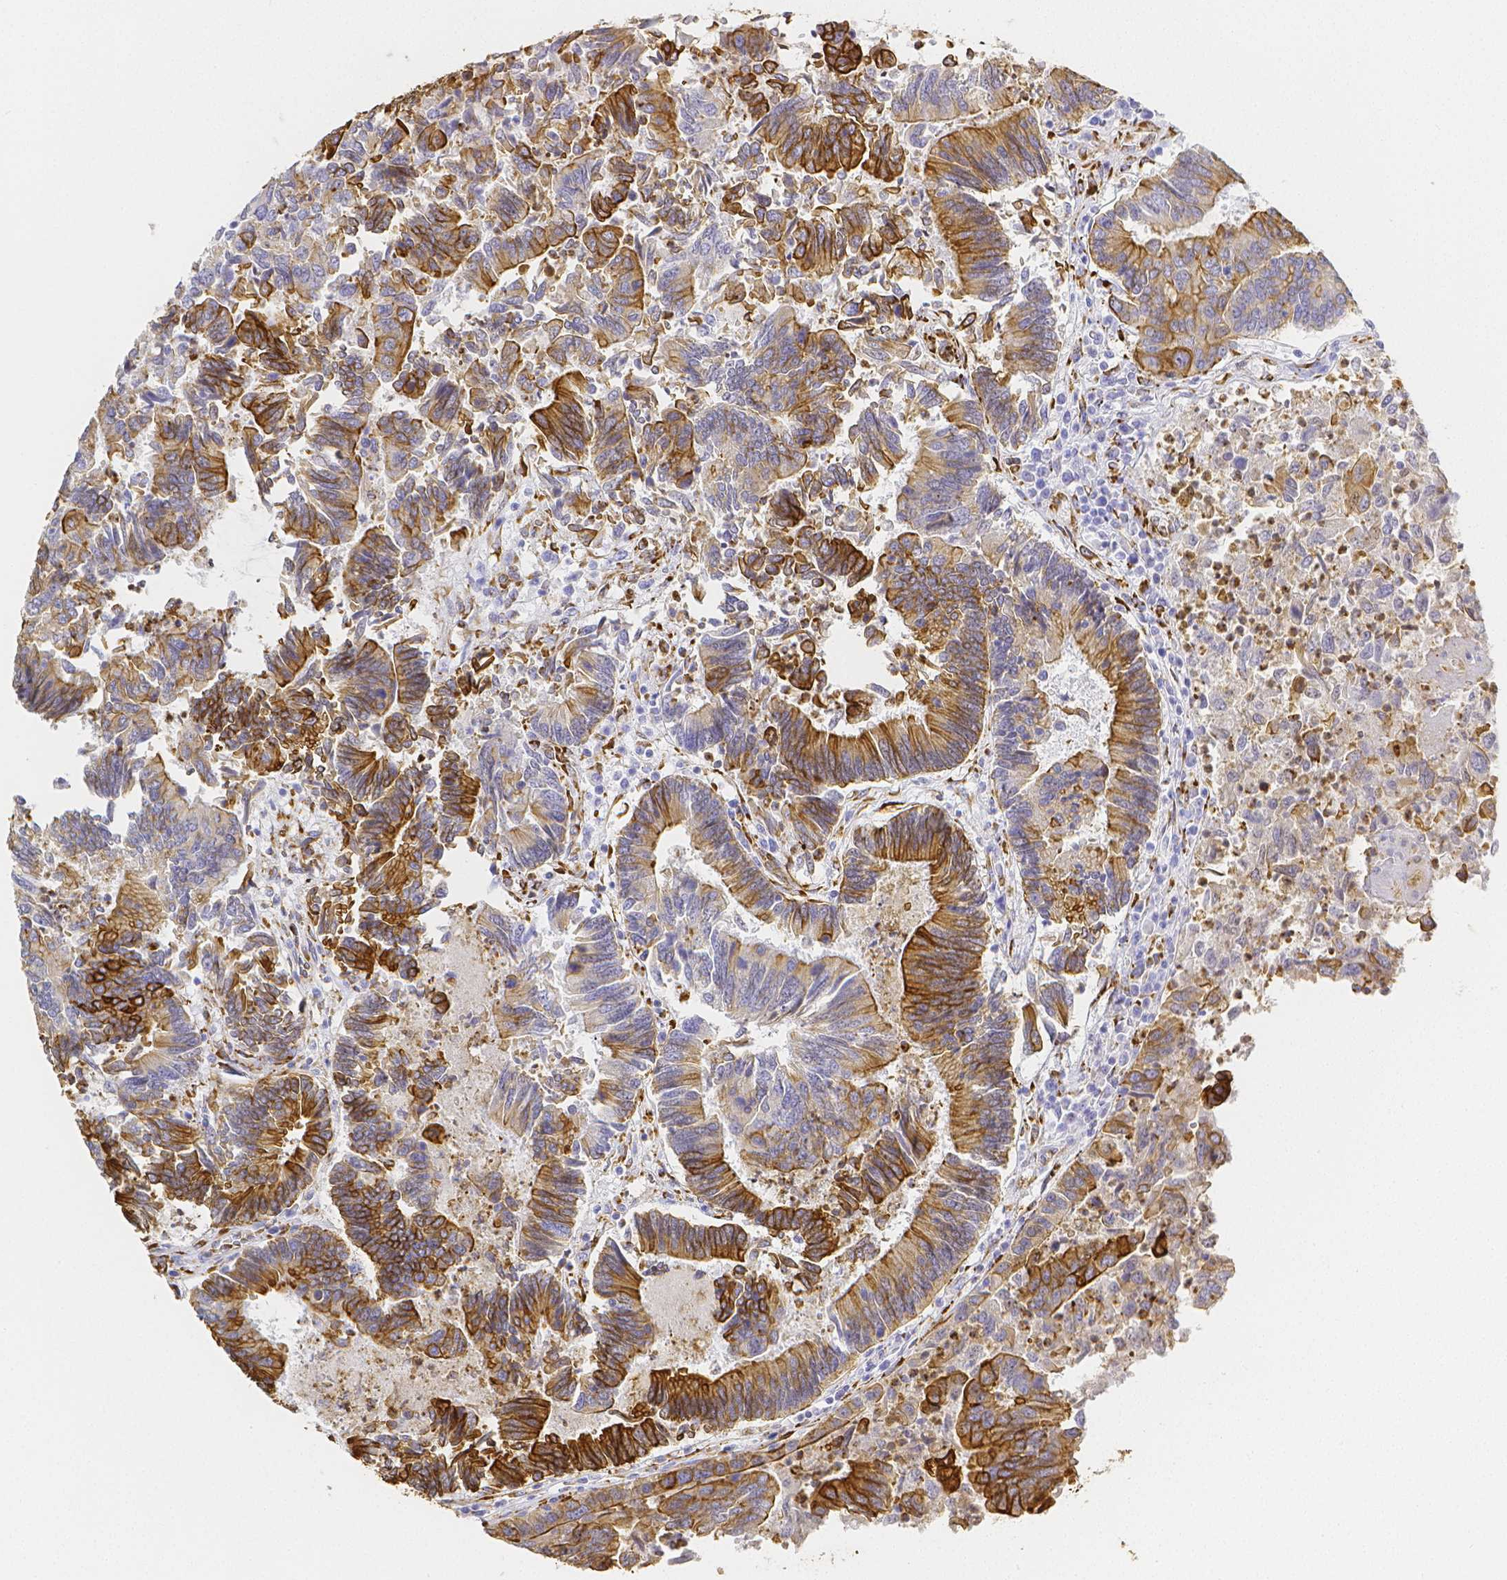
{"staining": {"intensity": "strong", "quantity": ">75%", "location": "cytoplasmic/membranous"}, "tissue": "colorectal cancer", "cell_type": "Tumor cells", "image_type": "cancer", "snomed": [{"axis": "morphology", "description": "Adenocarcinoma, NOS"}, {"axis": "topography", "description": "Colon"}], "caption": "Immunohistochemical staining of colorectal cancer exhibits strong cytoplasmic/membranous protein expression in about >75% of tumor cells. The staining was performed using DAB (3,3'-diaminobenzidine), with brown indicating positive protein expression. Nuclei are stained blue with hematoxylin.", "gene": "SMURF1", "patient": {"sex": "female", "age": 67}}